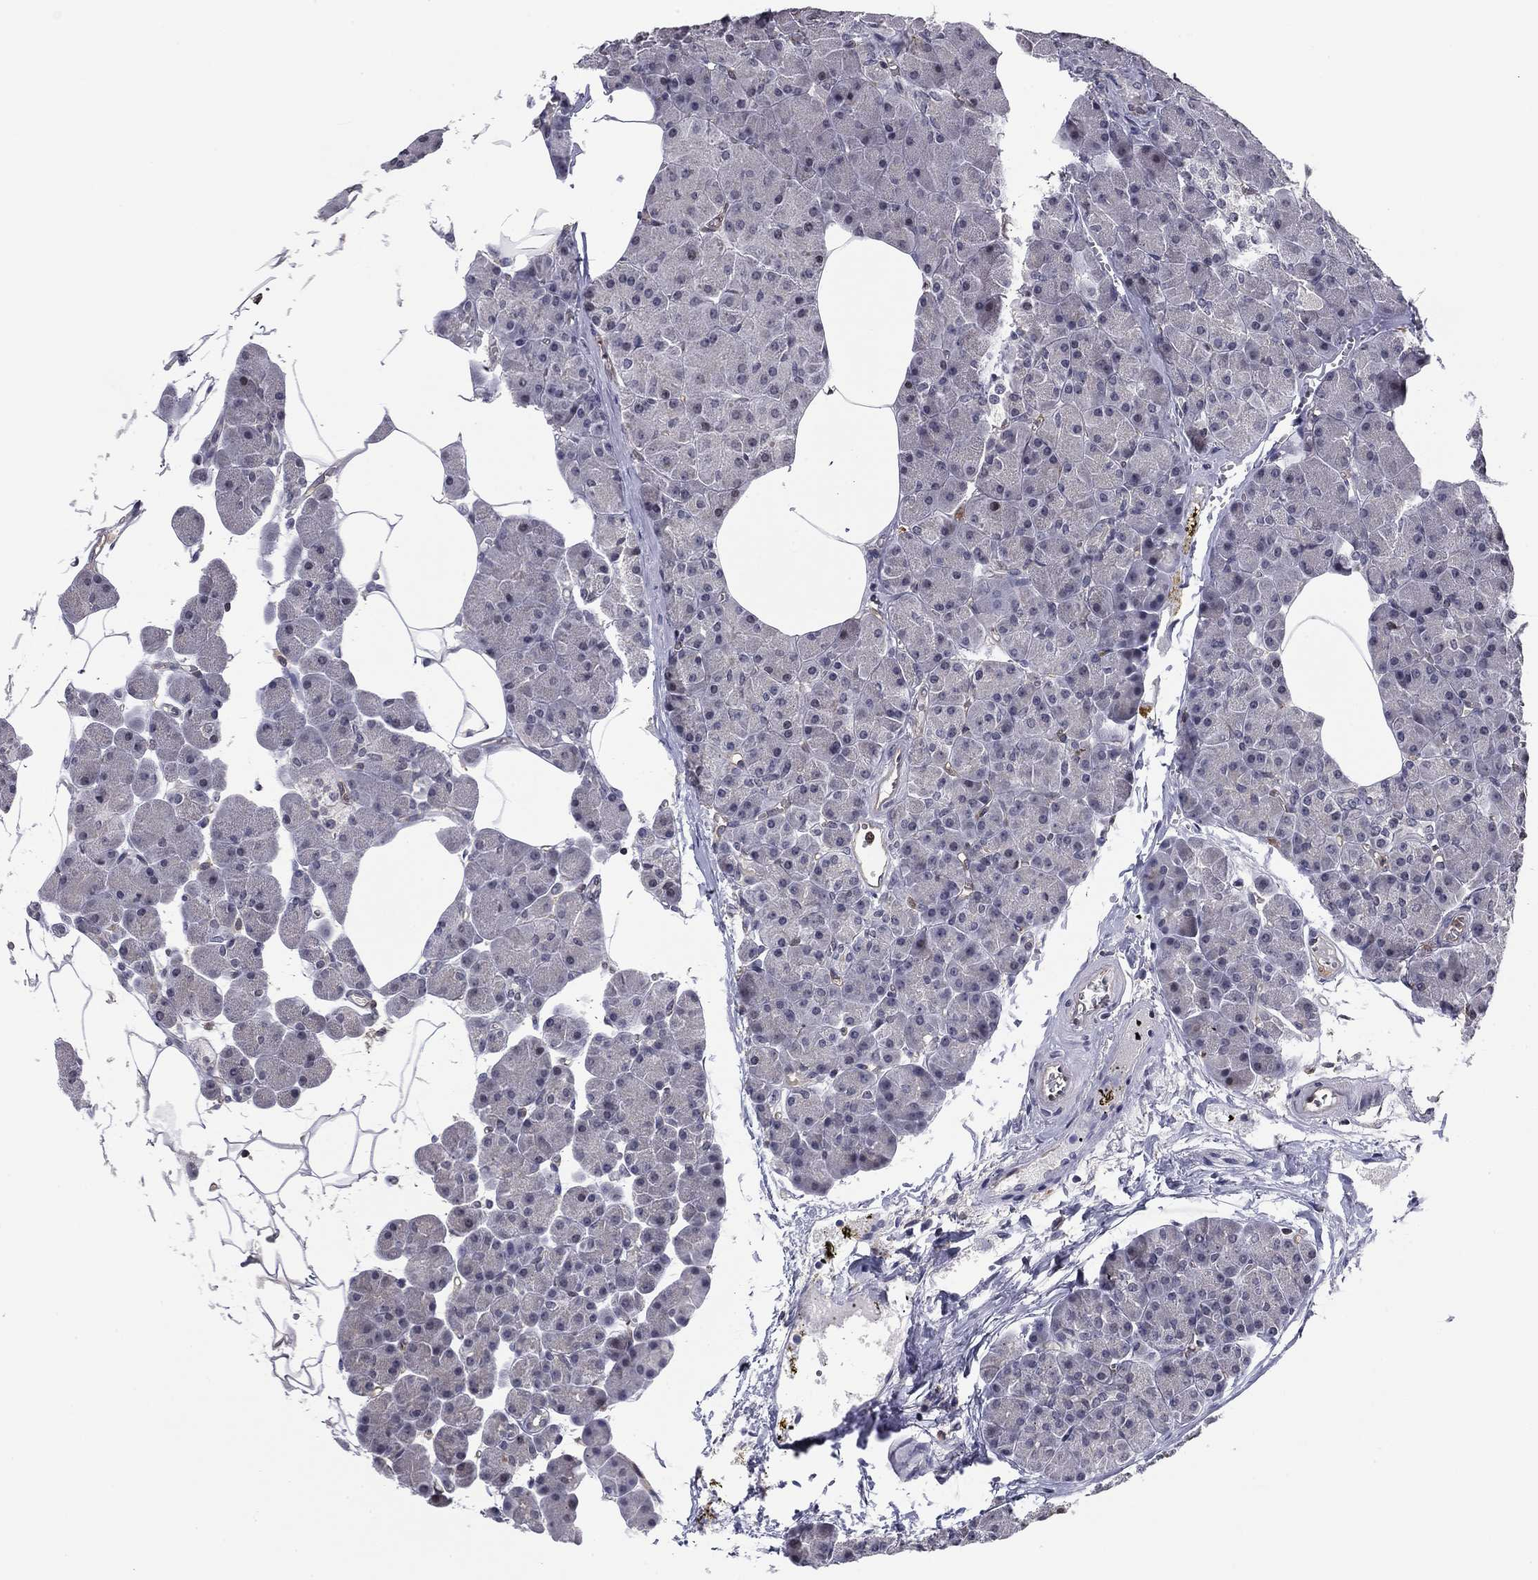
{"staining": {"intensity": "negative", "quantity": "none", "location": "none"}, "tissue": "pancreas", "cell_type": "Exocrine glandular cells", "image_type": "normal", "snomed": [{"axis": "morphology", "description": "Normal tissue, NOS"}, {"axis": "topography", "description": "Pancreas"}], "caption": "Protein analysis of benign pancreas displays no significant expression in exocrine glandular cells.", "gene": "PLCB2", "patient": {"sex": "female", "age": 45}}